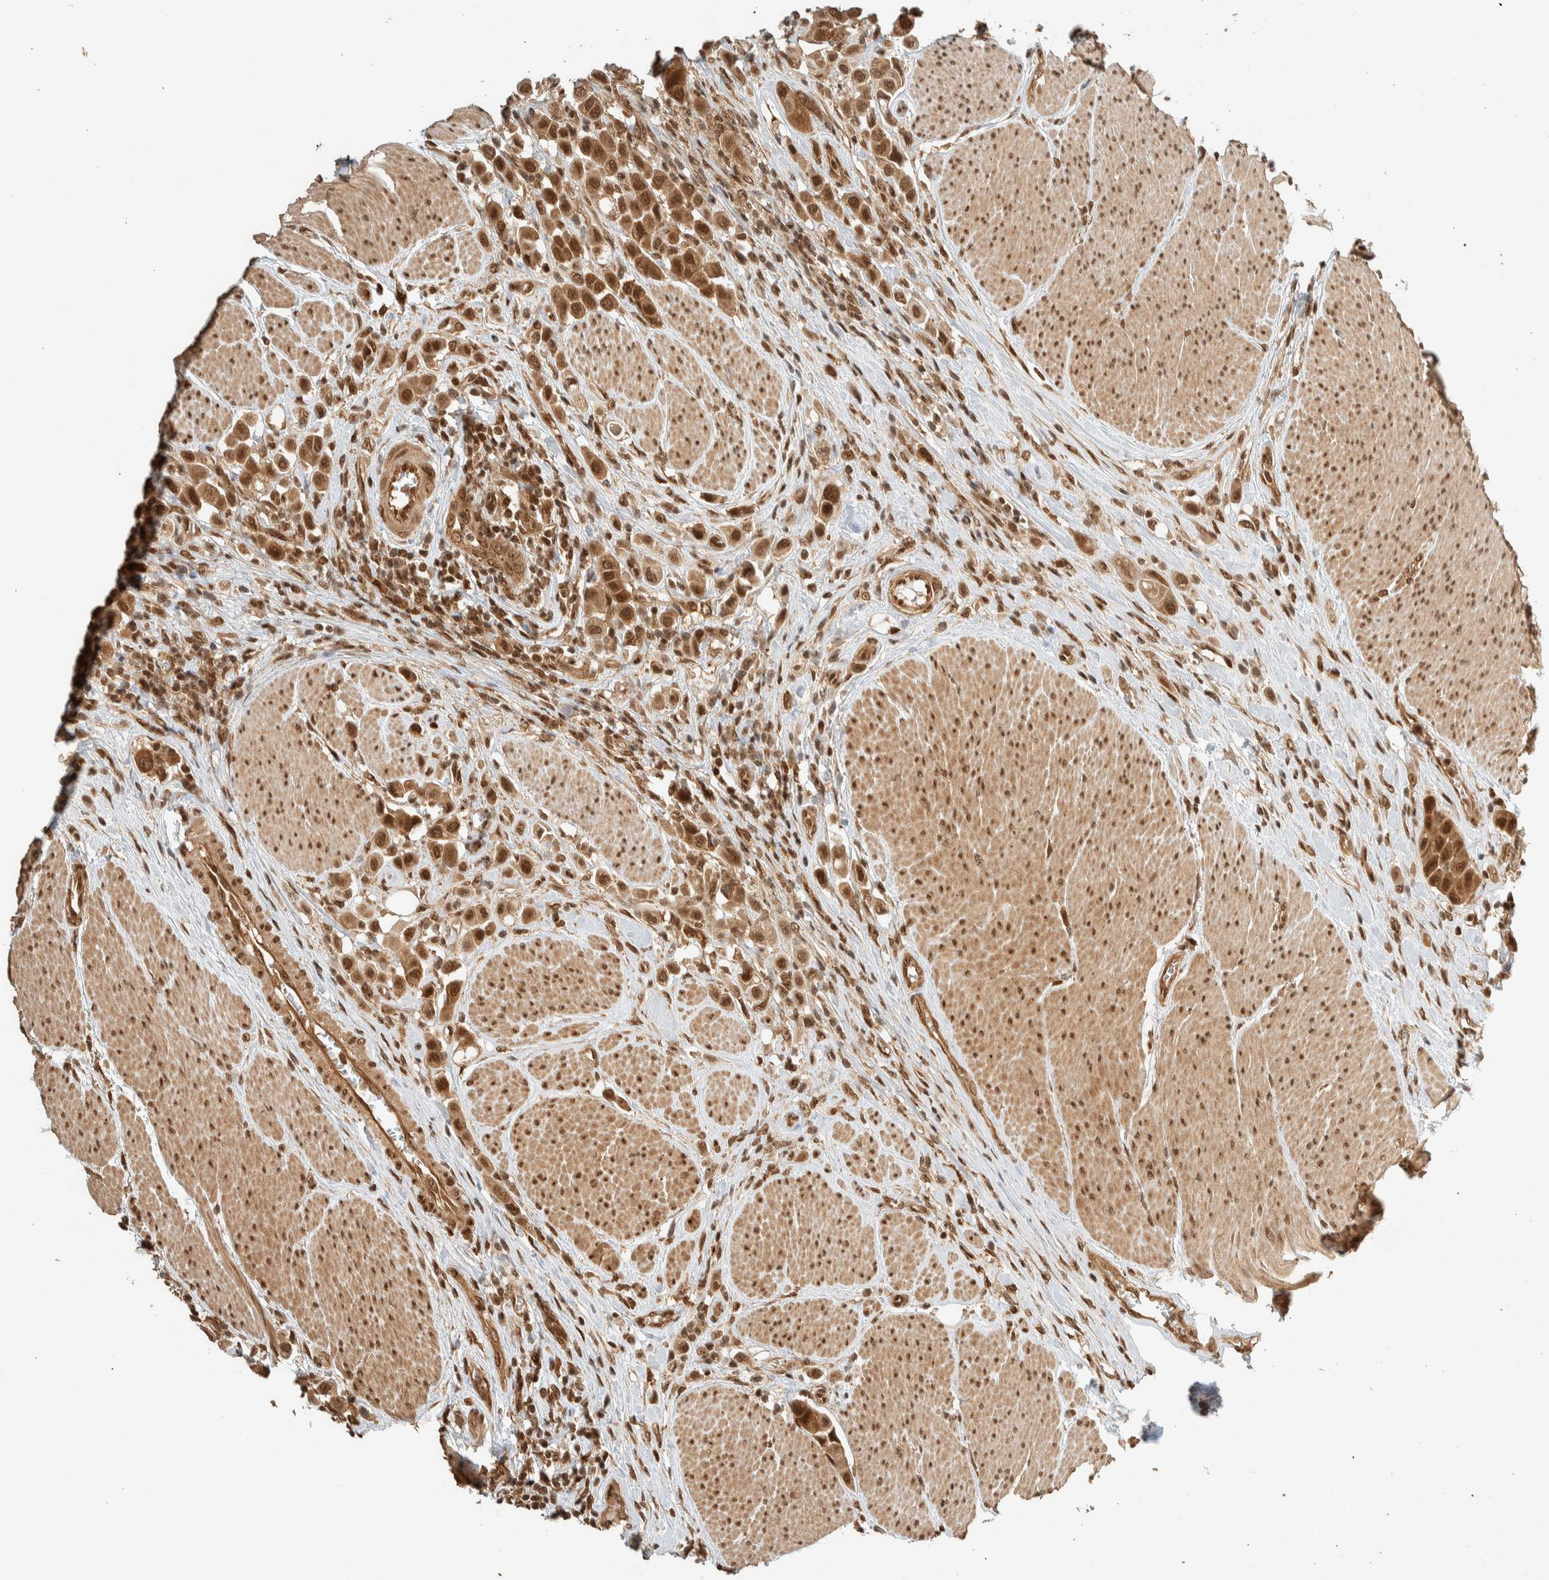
{"staining": {"intensity": "moderate", "quantity": ">75%", "location": "cytoplasmic/membranous,nuclear"}, "tissue": "urothelial cancer", "cell_type": "Tumor cells", "image_type": "cancer", "snomed": [{"axis": "morphology", "description": "Urothelial carcinoma, High grade"}, {"axis": "topography", "description": "Urinary bladder"}], "caption": "Immunohistochemical staining of human urothelial cancer reveals moderate cytoplasmic/membranous and nuclear protein positivity in about >75% of tumor cells.", "gene": "ZBTB2", "patient": {"sex": "male", "age": 50}}